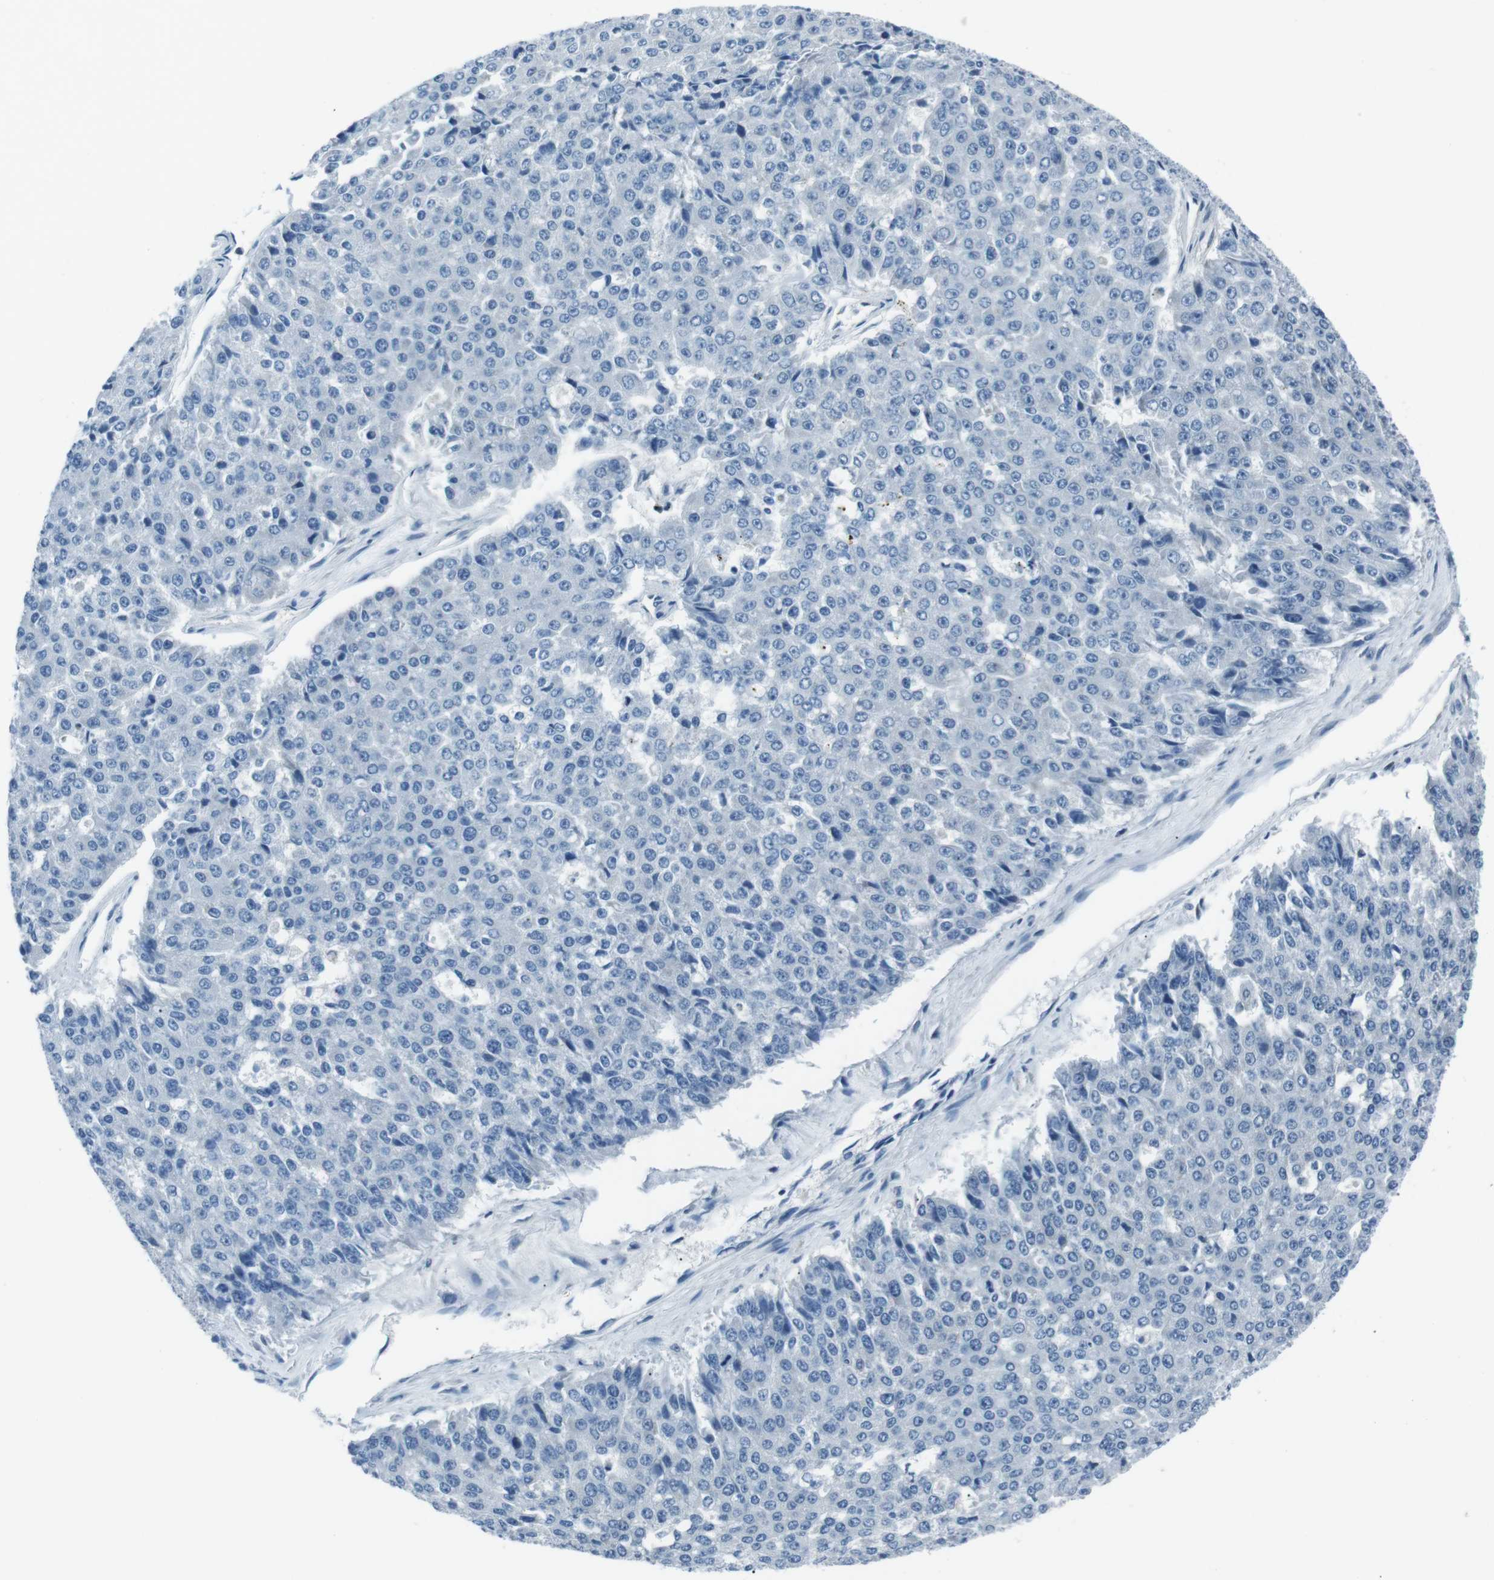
{"staining": {"intensity": "negative", "quantity": "none", "location": "none"}, "tissue": "pancreatic cancer", "cell_type": "Tumor cells", "image_type": "cancer", "snomed": [{"axis": "morphology", "description": "Adenocarcinoma, NOS"}, {"axis": "topography", "description": "Pancreas"}], "caption": "This is an immunohistochemistry (IHC) micrograph of adenocarcinoma (pancreatic). There is no positivity in tumor cells.", "gene": "CSF2RA", "patient": {"sex": "male", "age": 50}}